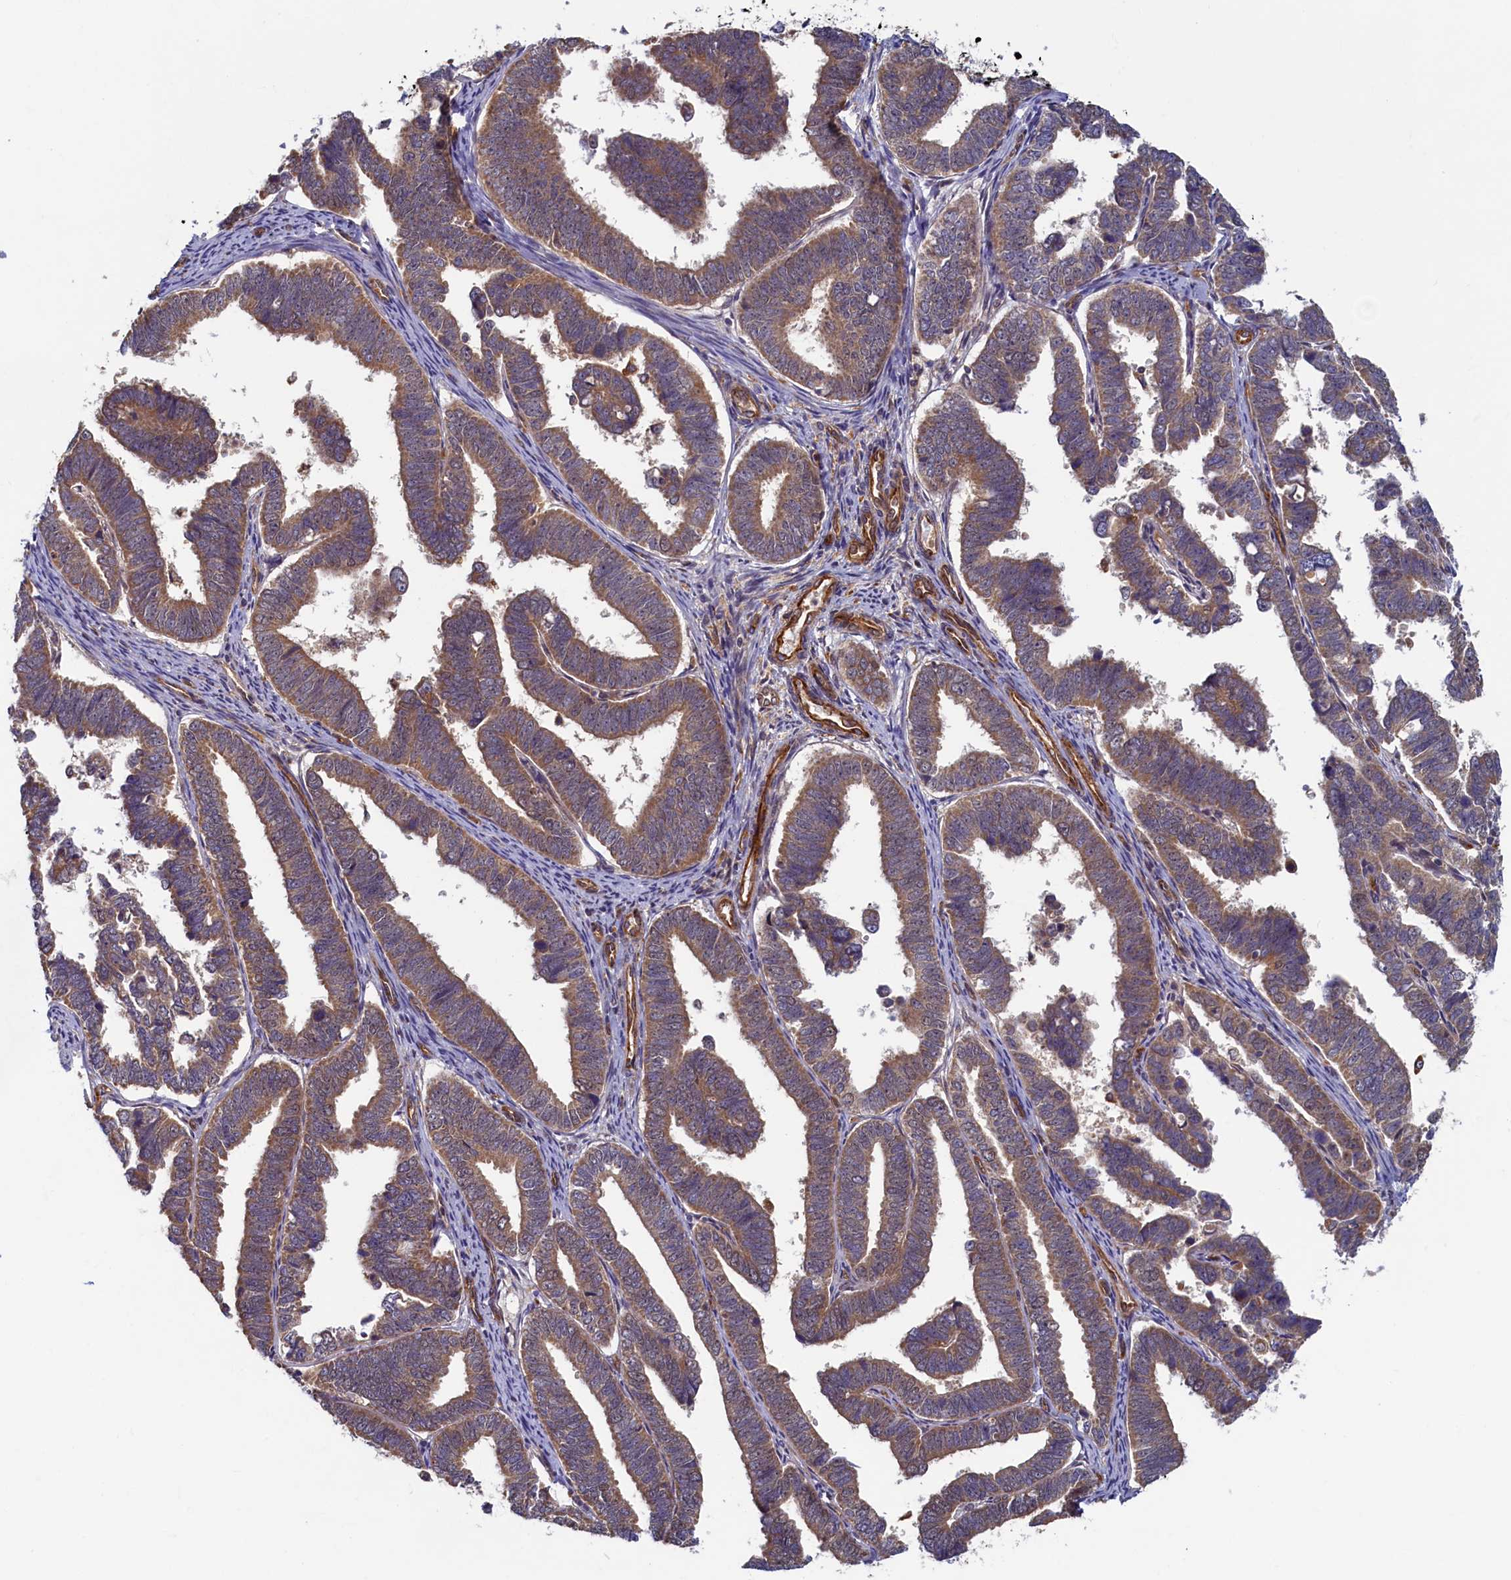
{"staining": {"intensity": "moderate", "quantity": ">75%", "location": "cytoplasmic/membranous"}, "tissue": "endometrial cancer", "cell_type": "Tumor cells", "image_type": "cancer", "snomed": [{"axis": "morphology", "description": "Adenocarcinoma, NOS"}, {"axis": "topography", "description": "Endometrium"}], "caption": "Immunohistochemistry image of neoplastic tissue: adenocarcinoma (endometrial) stained using immunohistochemistry (IHC) displays medium levels of moderate protein expression localized specifically in the cytoplasmic/membranous of tumor cells, appearing as a cytoplasmic/membranous brown color.", "gene": "STX12", "patient": {"sex": "female", "age": 75}}